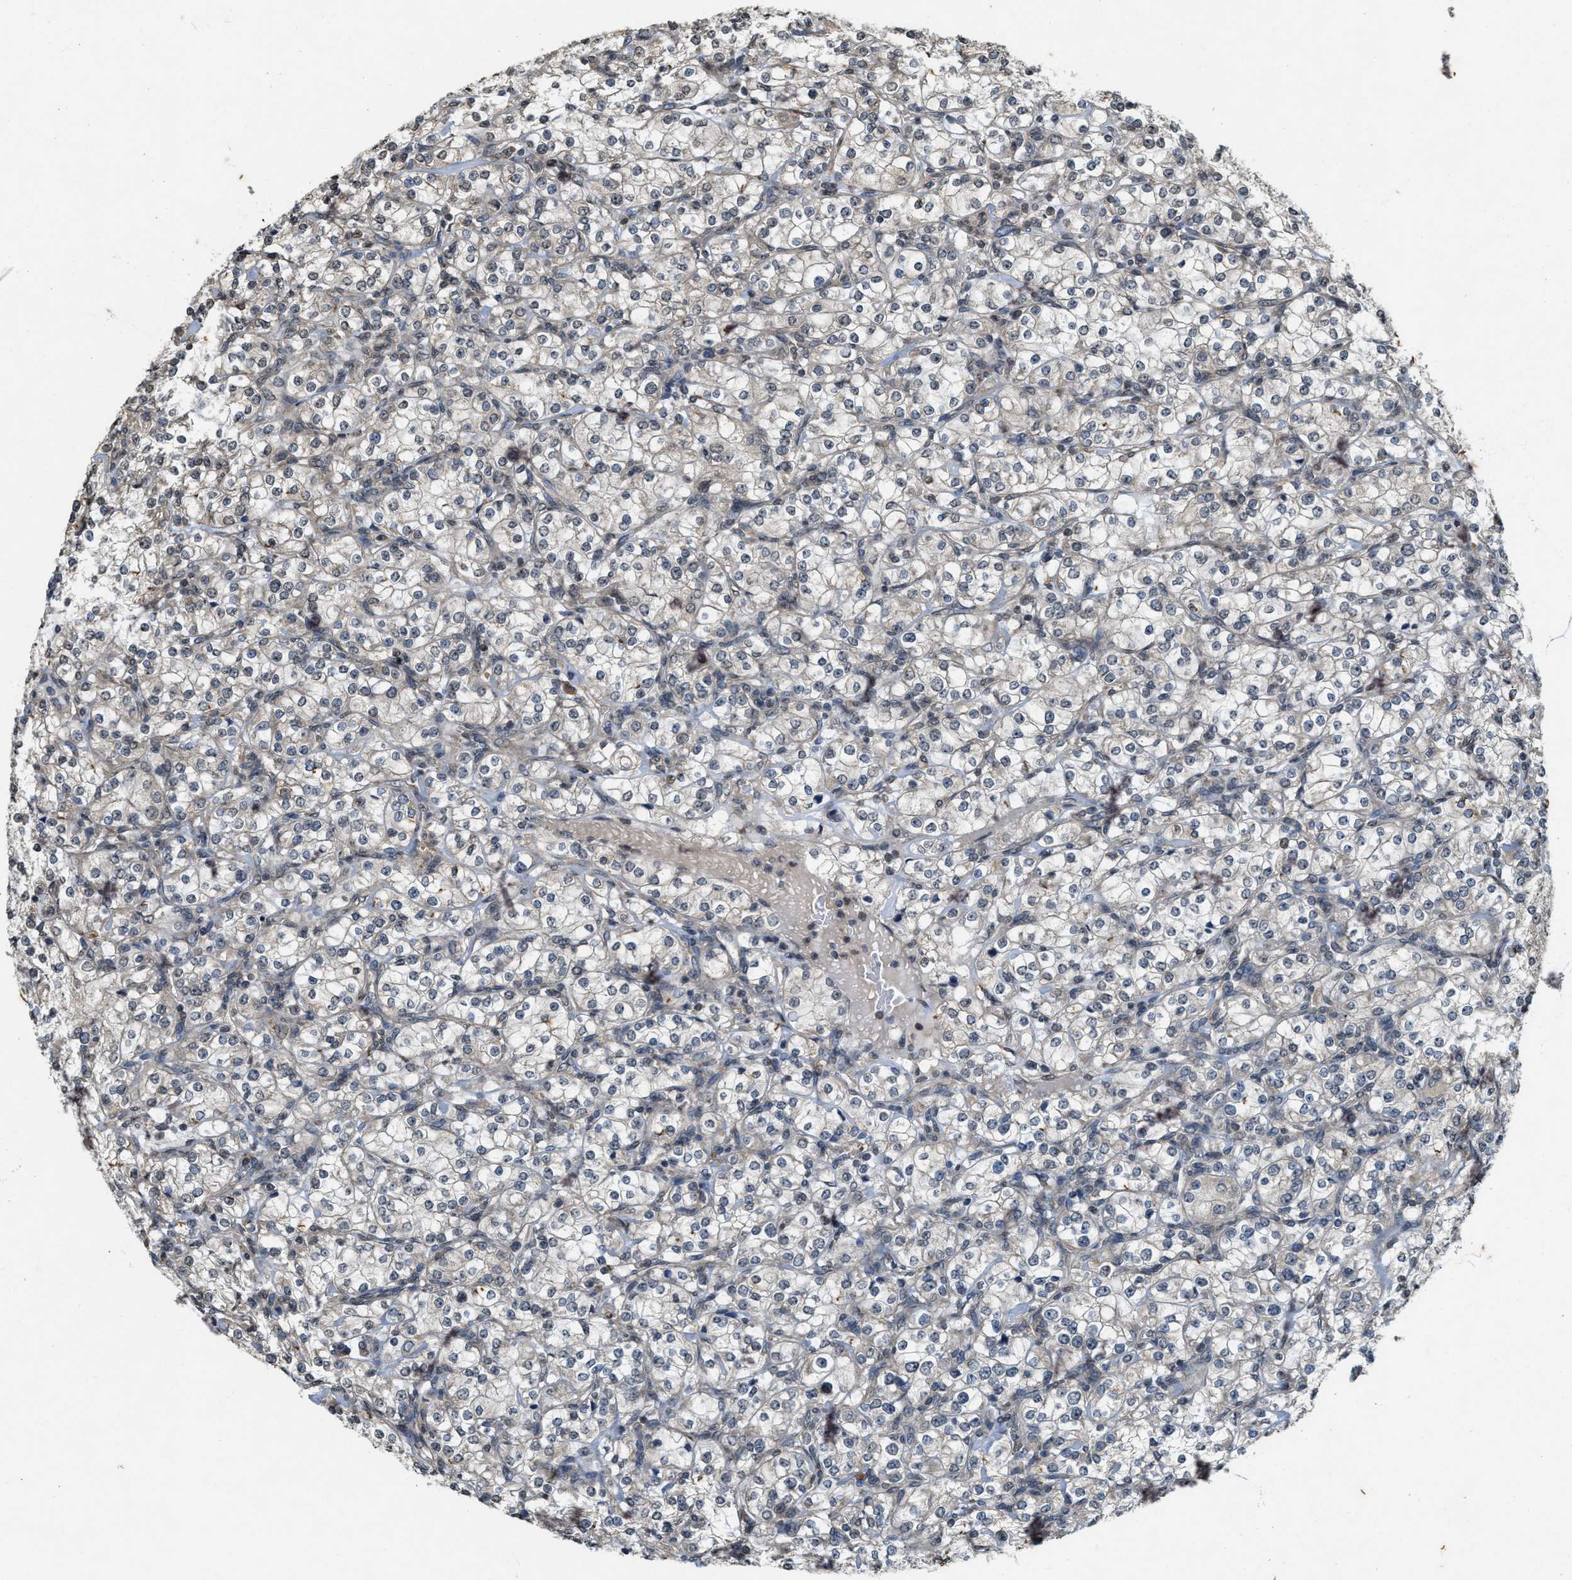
{"staining": {"intensity": "negative", "quantity": "none", "location": "none"}, "tissue": "renal cancer", "cell_type": "Tumor cells", "image_type": "cancer", "snomed": [{"axis": "morphology", "description": "Adenocarcinoma, NOS"}, {"axis": "topography", "description": "Kidney"}], "caption": "IHC image of human adenocarcinoma (renal) stained for a protein (brown), which exhibits no positivity in tumor cells.", "gene": "KIF21A", "patient": {"sex": "male", "age": 77}}